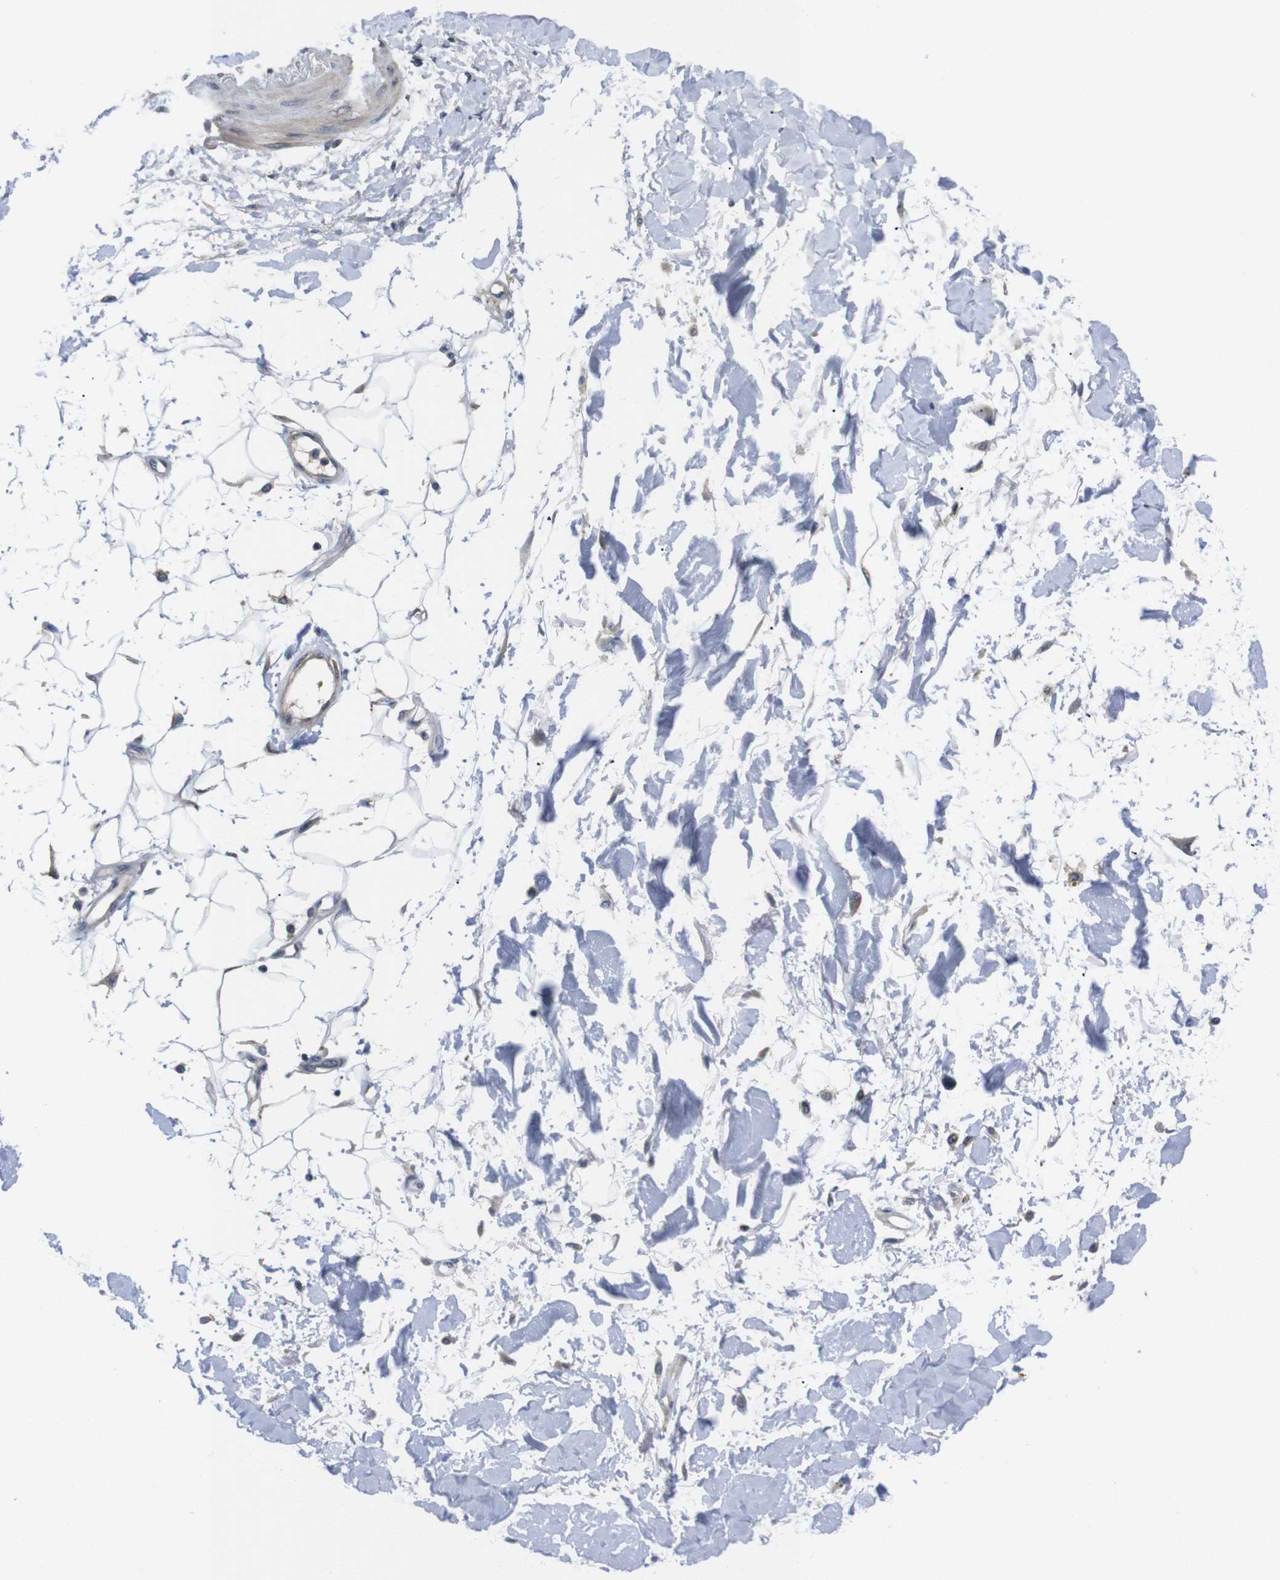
{"staining": {"intensity": "negative", "quantity": "none", "location": "none"}, "tissue": "adipose tissue", "cell_type": "Adipocytes", "image_type": "normal", "snomed": [{"axis": "morphology", "description": "Squamous cell carcinoma, NOS"}, {"axis": "topography", "description": "Skin"}], "caption": "Protein analysis of normal adipose tissue reveals no significant staining in adipocytes.", "gene": "FNTA", "patient": {"sex": "male", "age": 83}}